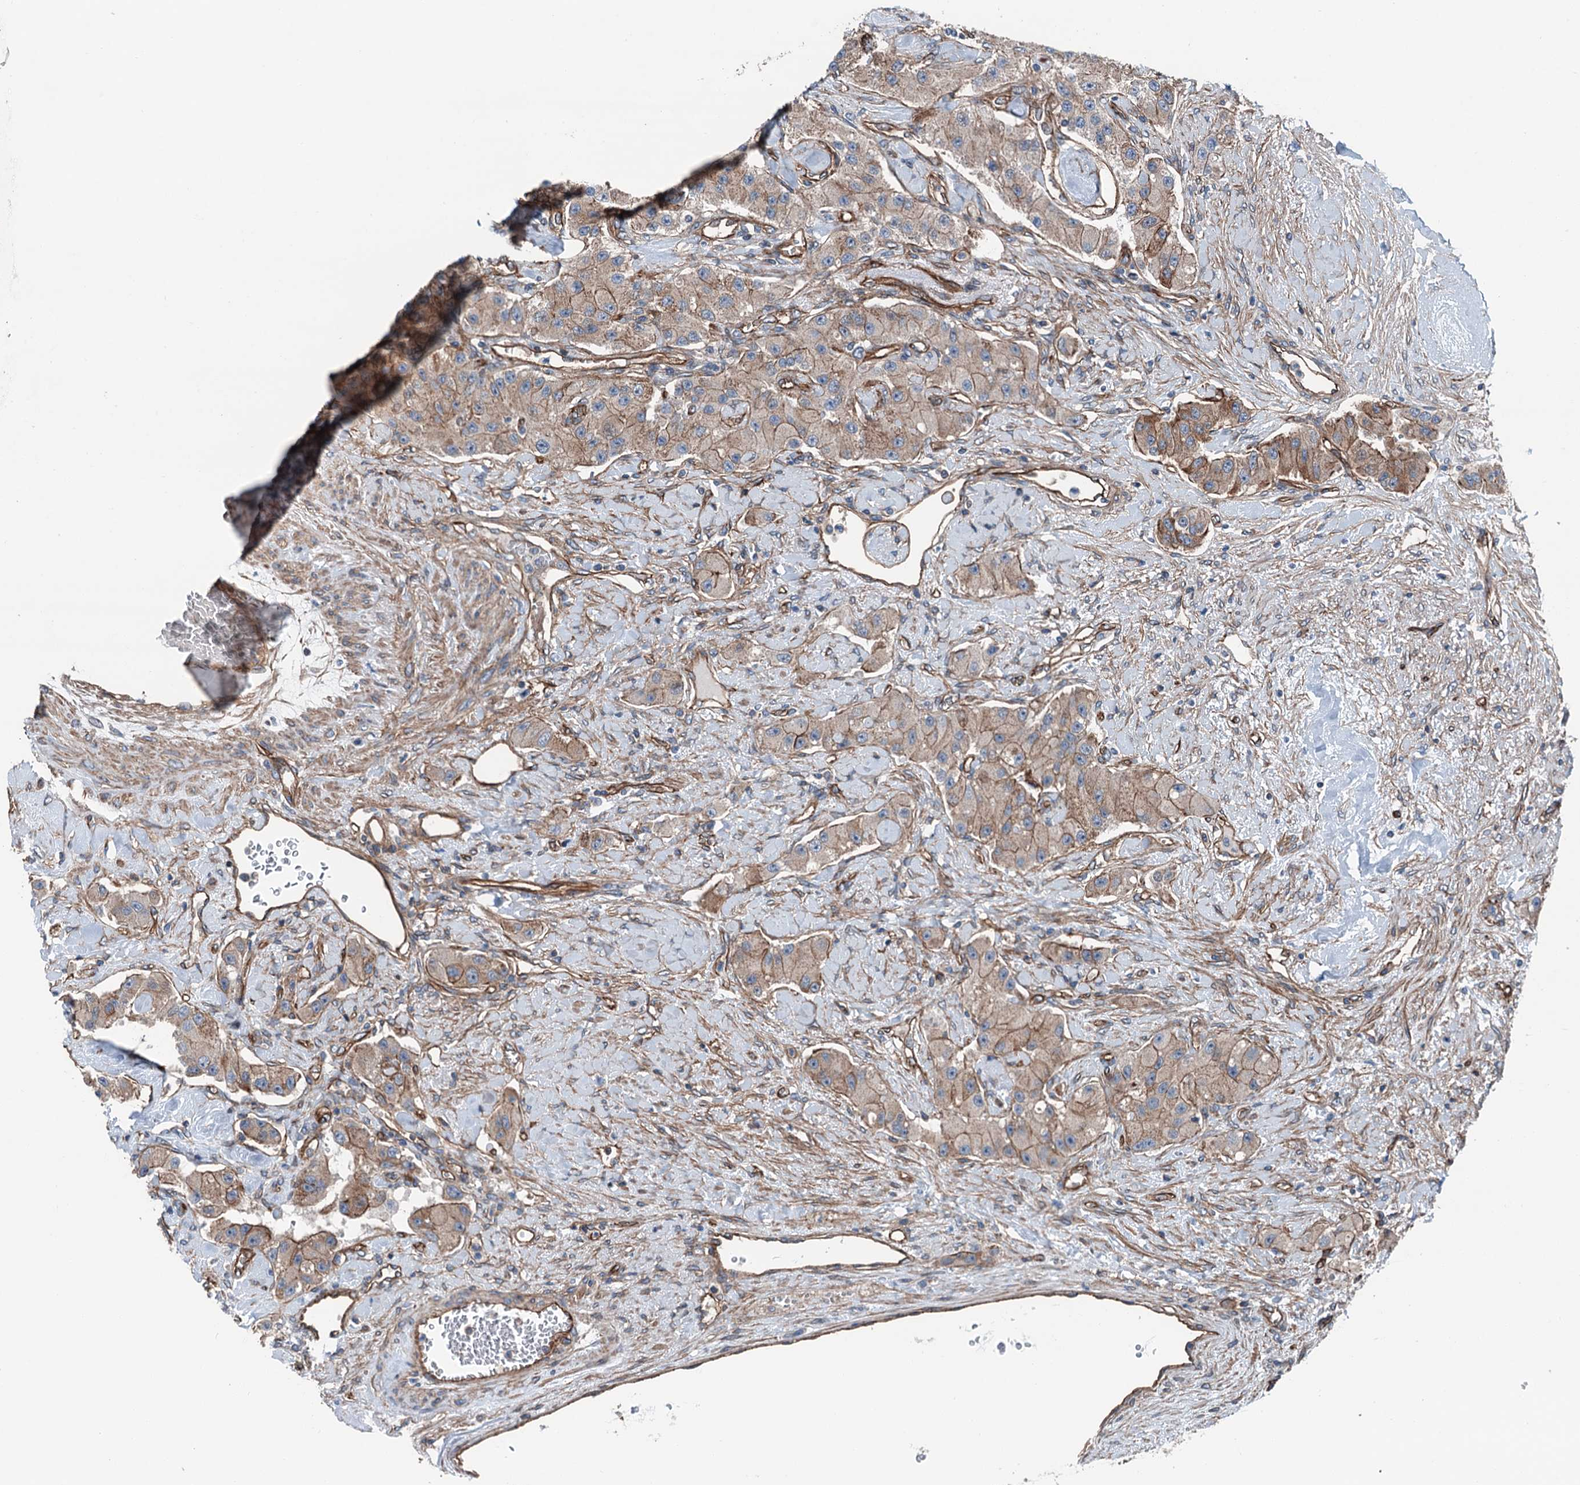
{"staining": {"intensity": "weak", "quantity": ">75%", "location": "cytoplasmic/membranous"}, "tissue": "carcinoid", "cell_type": "Tumor cells", "image_type": "cancer", "snomed": [{"axis": "morphology", "description": "Carcinoid, malignant, NOS"}, {"axis": "topography", "description": "Pancreas"}], "caption": "Malignant carcinoid tissue demonstrates weak cytoplasmic/membranous staining in about >75% of tumor cells, visualized by immunohistochemistry. (DAB = brown stain, brightfield microscopy at high magnification).", "gene": "NMRAL1", "patient": {"sex": "male", "age": 41}}